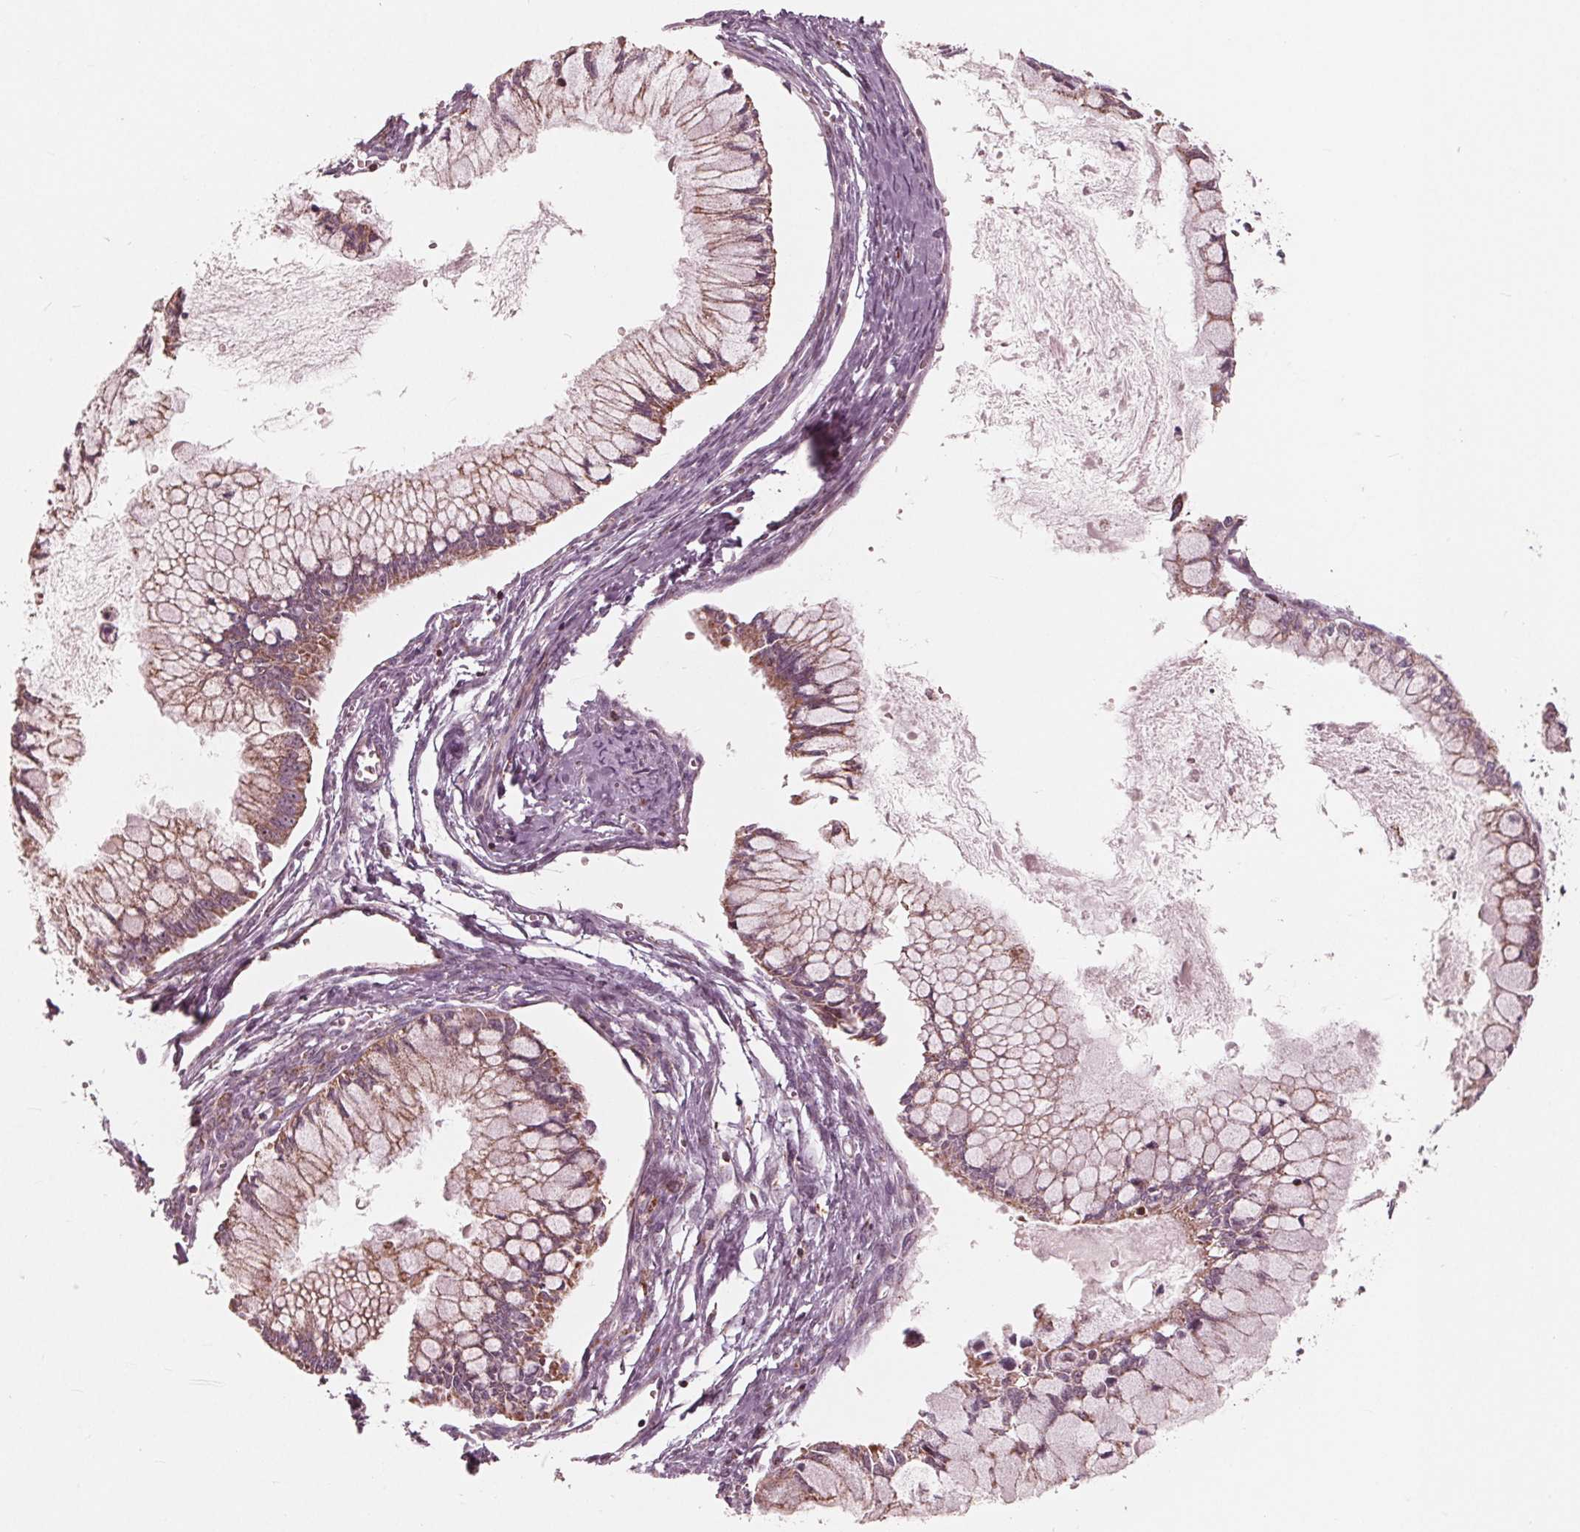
{"staining": {"intensity": "moderate", "quantity": "25%-75%", "location": "cytoplasmic/membranous"}, "tissue": "ovarian cancer", "cell_type": "Tumor cells", "image_type": "cancer", "snomed": [{"axis": "morphology", "description": "Cystadenocarcinoma, mucinous, NOS"}, {"axis": "topography", "description": "Ovary"}], "caption": "Immunohistochemical staining of ovarian cancer reveals medium levels of moderate cytoplasmic/membranous positivity in about 25%-75% of tumor cells.", "gene": "DCAF4L2", "patient": {"sex": "female", "age": 34}}